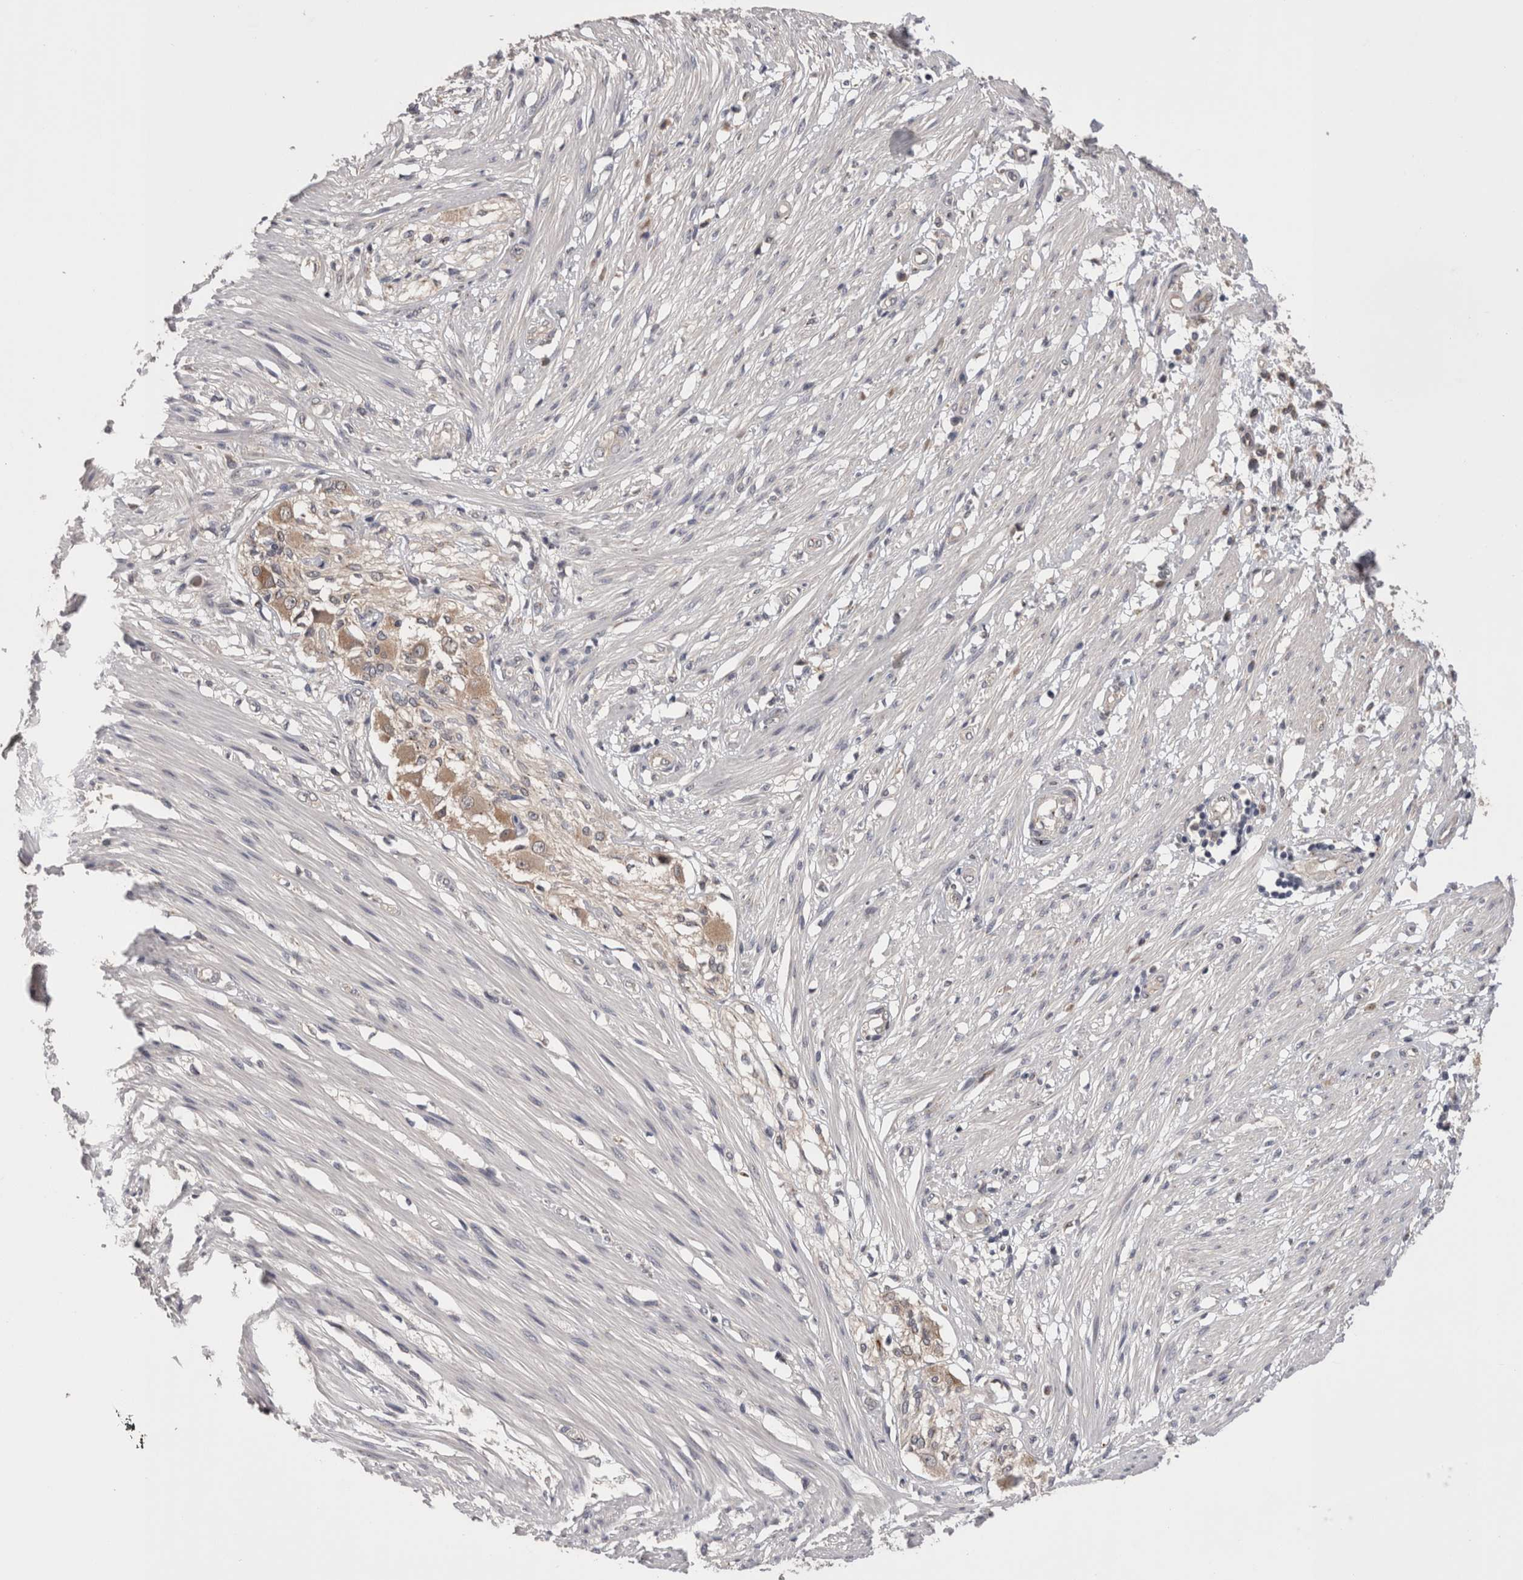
{"staining": {"intensity": "negative", "quantity": "none", "location": "none"}, "tissue": "smooth muscle", "cell_type": "Smooth muscle cells", "image_type": "normal", "snomed": [{"axis": "morphology", "description": "Normal tissue, NOS"}, {"axis": "morphology", "description": "Adenocarcinoma, NOS"}, {"axis": "topography", "description": "Smooth muscle"}, {"axis": "topography", "description": "Colon"}], "caption": "High power microscopy image of an immunohistochemistry photomicrograph of benign smooth muscle, revealing no significant expression in smooth muscle cells.", "gene": "DCTN6", "patient": {"sex": "male", "age": 14}}